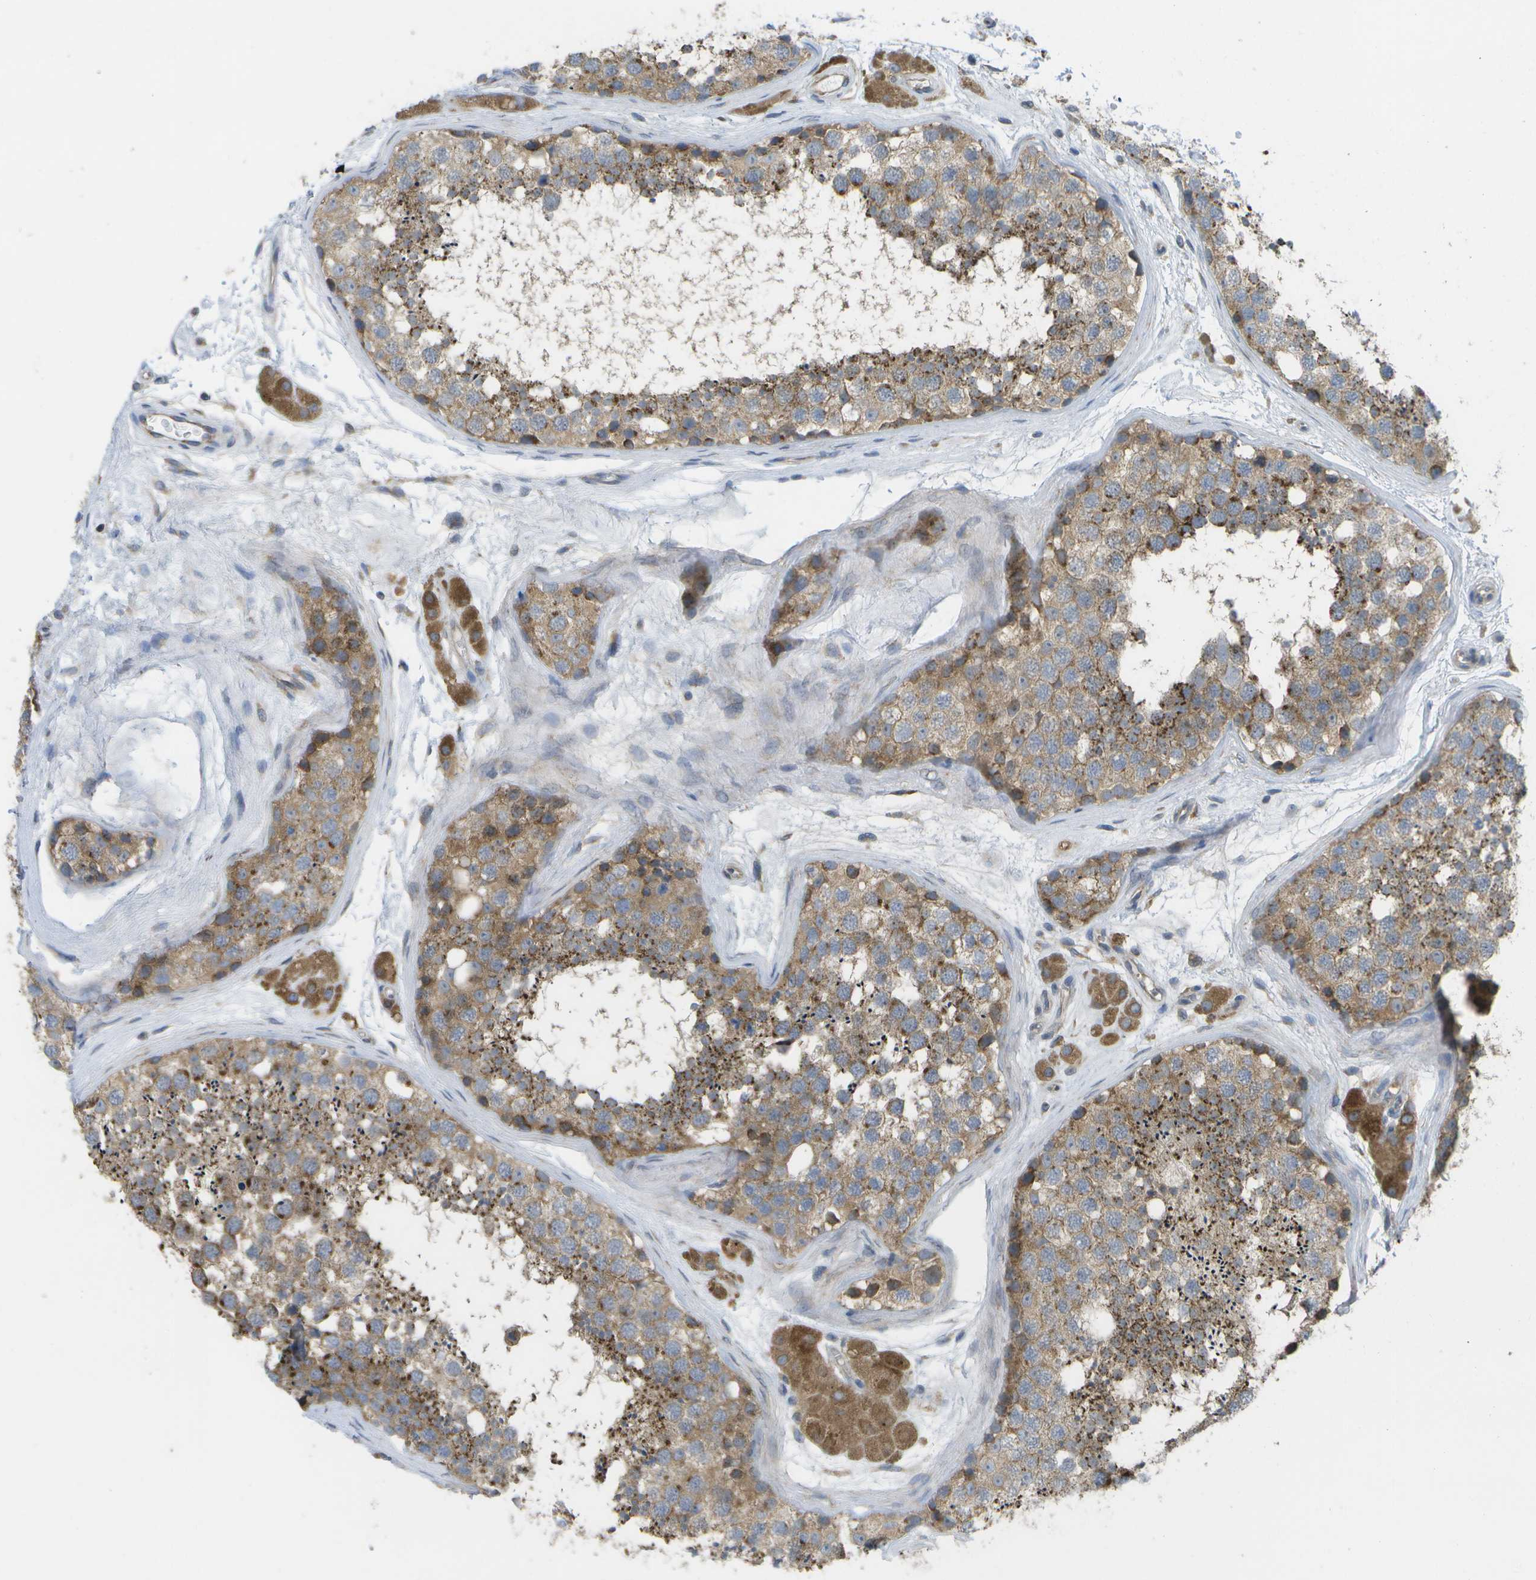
{"staining": {"intensity": "moderate", "quantity": ">75%", "location": "cytoplasmic/membranous"}, "tissue": "testis", "cell_type": "Cells in seminiferous ducts", "image_type": "normal", "snomed": [{"axis": "morphology", "description": "Normal tissue, NOS"}, {"axis": "topography", "description": "Testis"}], "caption": "Testis stained with immunohistochemistry demonstrates moderate cytoplasmic/membranous expression in about >75% of cells in seminiferous ducts.", "gene": "DPM3", "patient": {"sex": "male", "age": 56}}